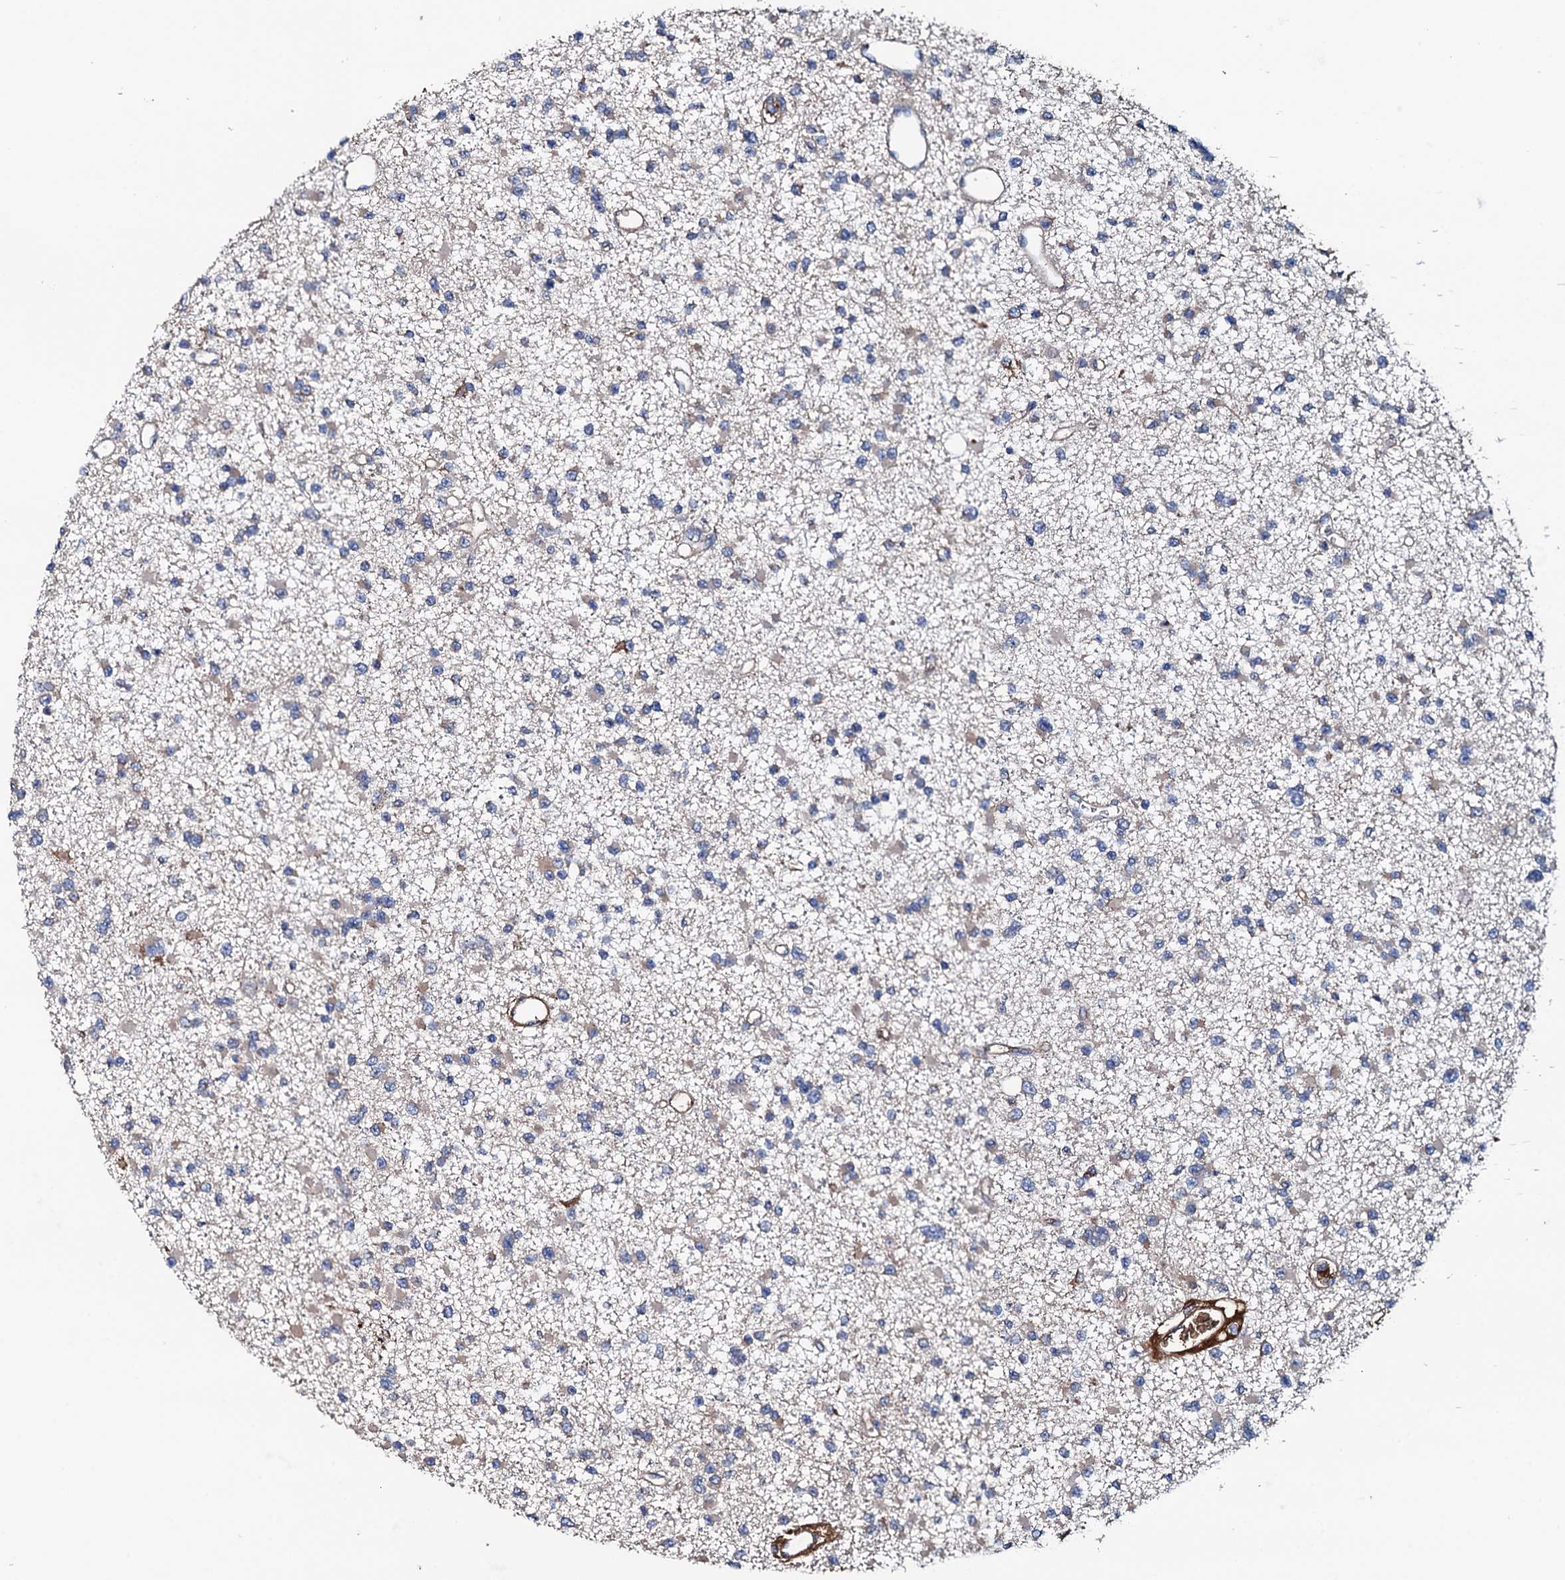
{"staining": {"intensity": "negative", "quantity": "none", "location": "none"}, "tissue": "glioma", "cell_type": "Tumor cells", "image_type": "cancer", "snomed": [{"axis": "morphology", "description": "Glioma, malignant, Low grade"}, {"axis": "topography", "description": "Brain"}], "caption": "Immunohistochemistry (IHC) of glioma exhibits no positivity in tumor cells.", "gene": "NEK1", "patient": {"sex": "female", "age": 22}}